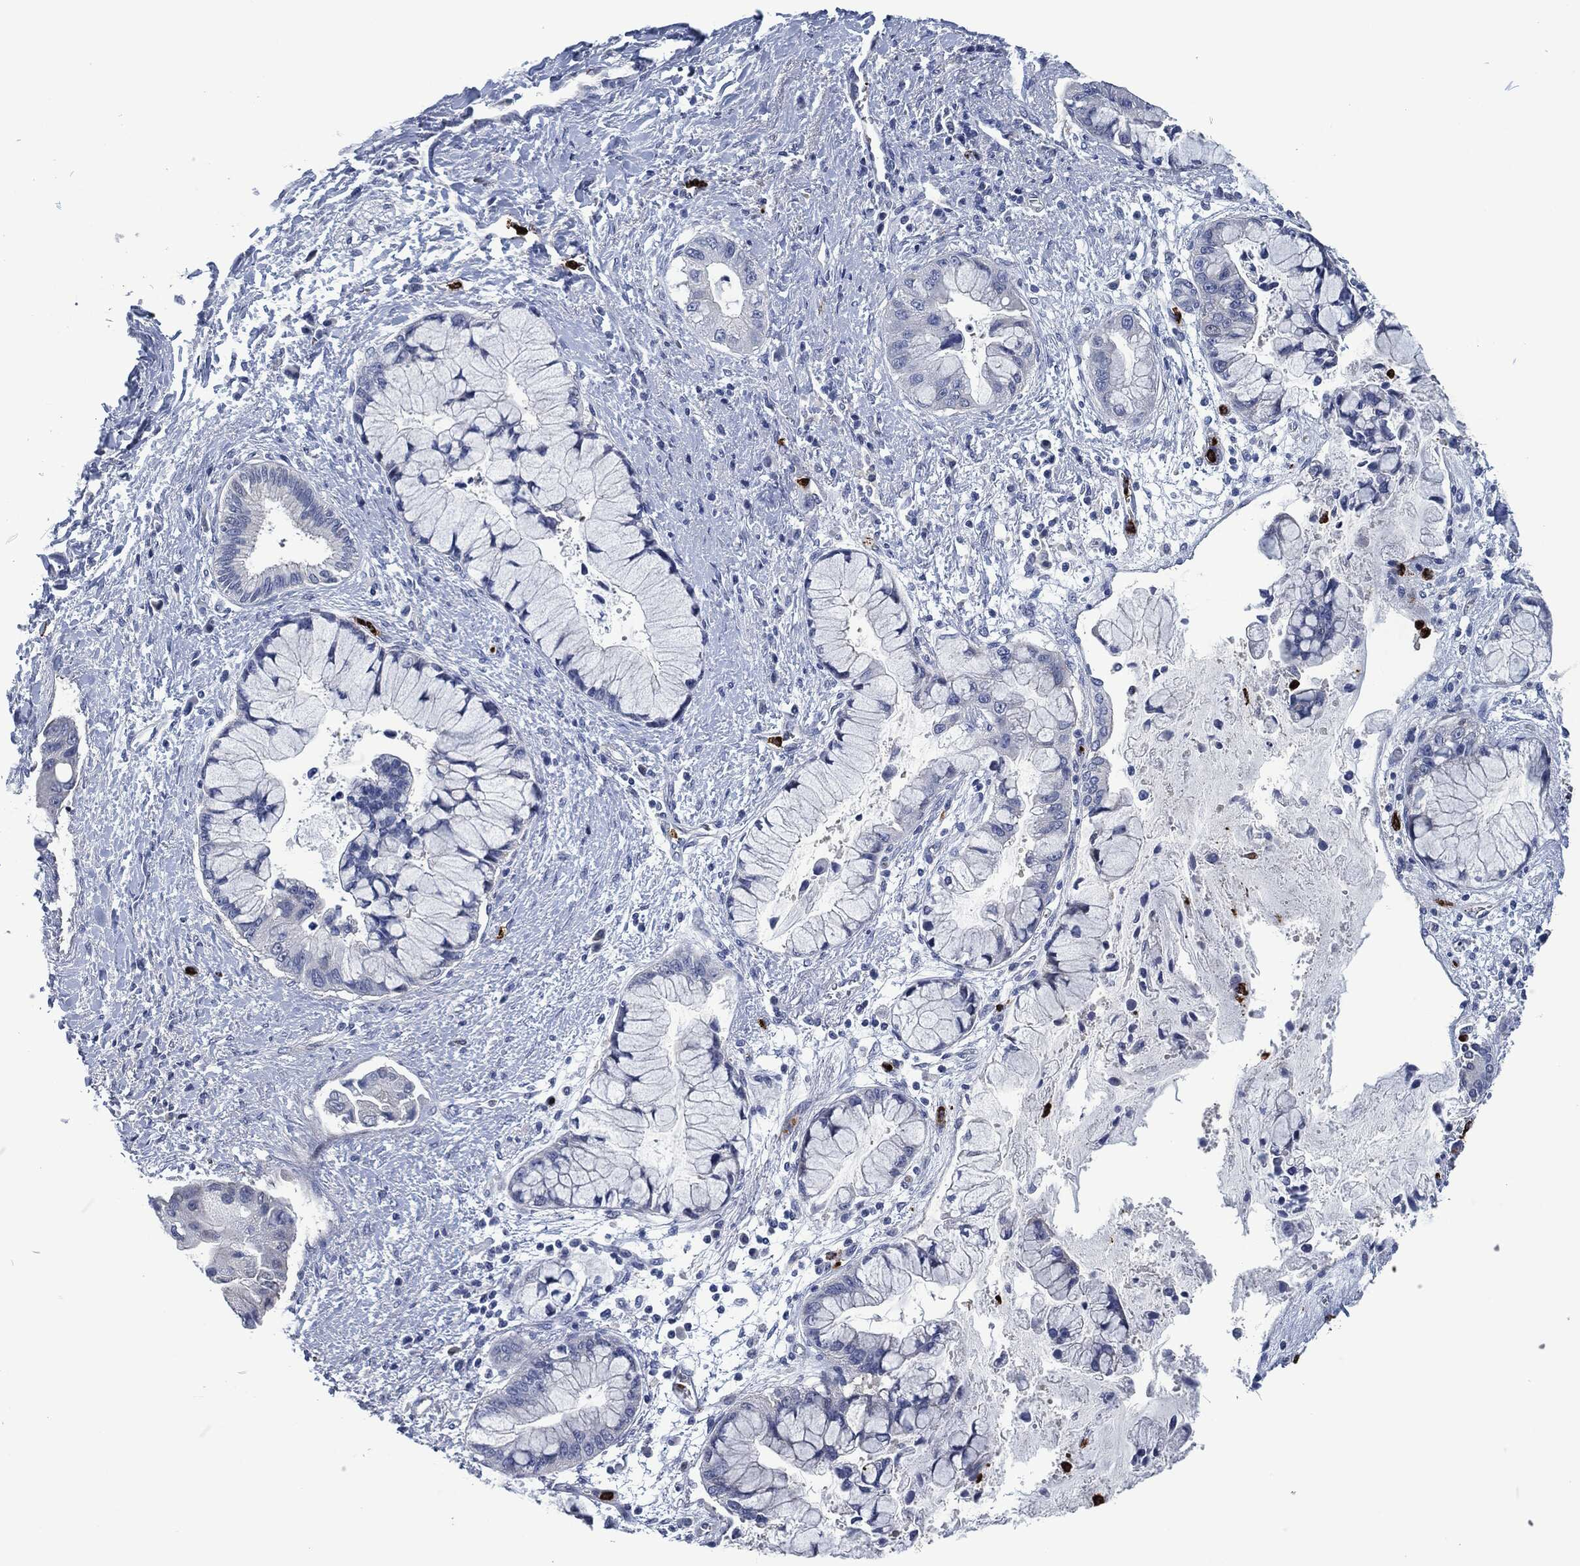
{"staining": {"intensity": "negative", "quantity": "none", "location": "none"}, "tissue": "liver cancer", "cell_type": "Tumor cells", "image_type": "cancer", "snomed": [{"axis": "morphology", "description": "Normal tissue, NOS"}, {"axis": "morphology", "description": "Cholangiocarcinoma"}, {"axis": "topography", "description": "Liver"}, {"axis": "topography", "description": "Peripheral nerve tissue"}], "caption": "This histopathology image is of cholangiocarcinoma (liver) stained with immunohistochemistry to label a protein in brown with the nuclei are counter-stained blue. There is no expression in tumor cells.", "gene": "MPO", "patient": {"sex": "male", "age": 50}}